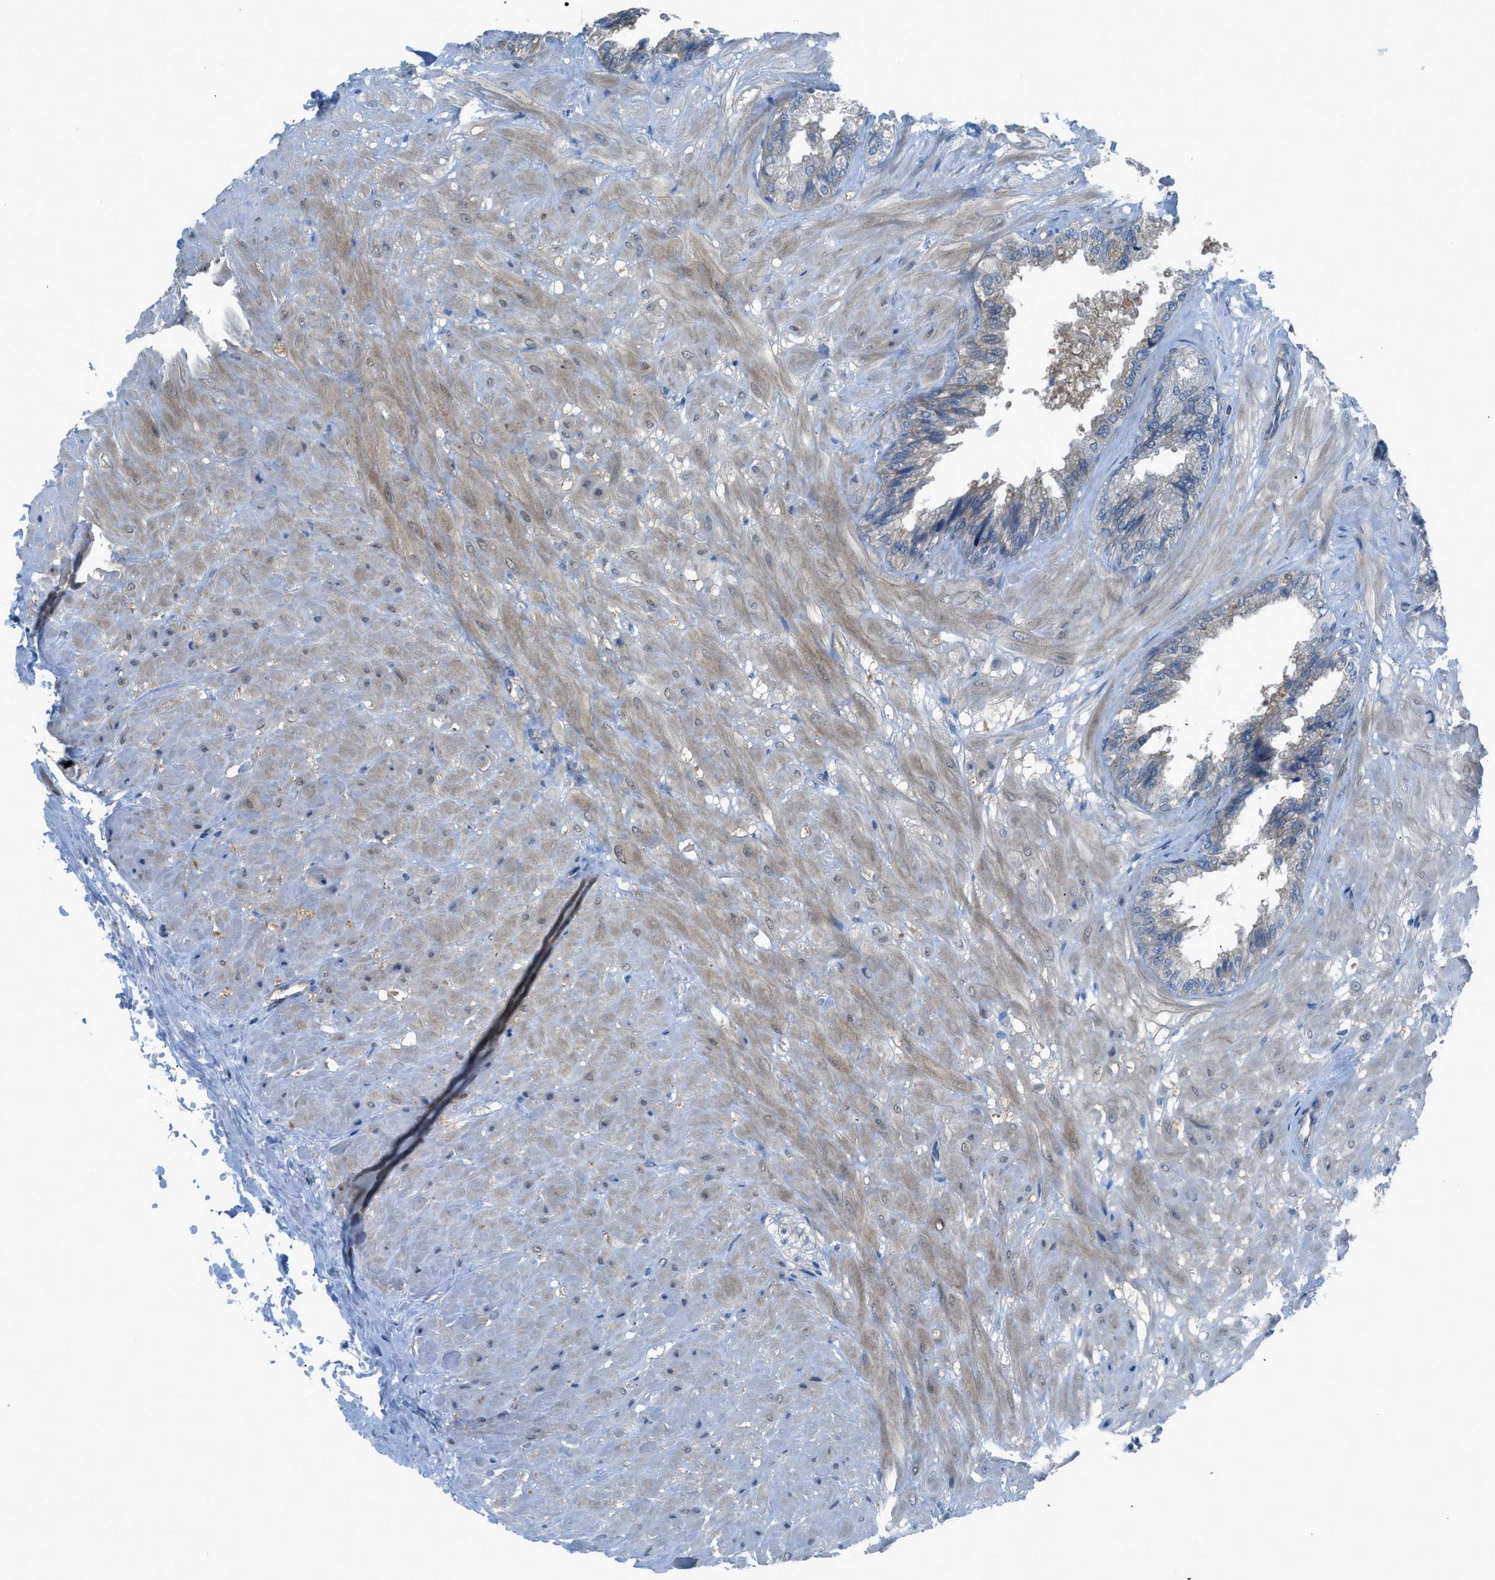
{"staining": {"intensity": "weak", "quantity": "25%-75%", "location": "cytoplasmic/membranous"}, "tissue": "seminal vesicle", "cell_type": "Glandular cells", "image_type": "normal", "snomed": [{"axis": "morphology", "description": "Normal tissue, NOS"}, {"axis": "topography", "description": "Seminal veicle"}], "caption": "About 25%-75% of glandular cells in unremarkable human seminal vesicle show weak cytoplasmic/membranous protein expression as visualized by brown immunohistochemical staining.", "gene": "PRKN", "patient": {"sex": "male", "age": 46}}